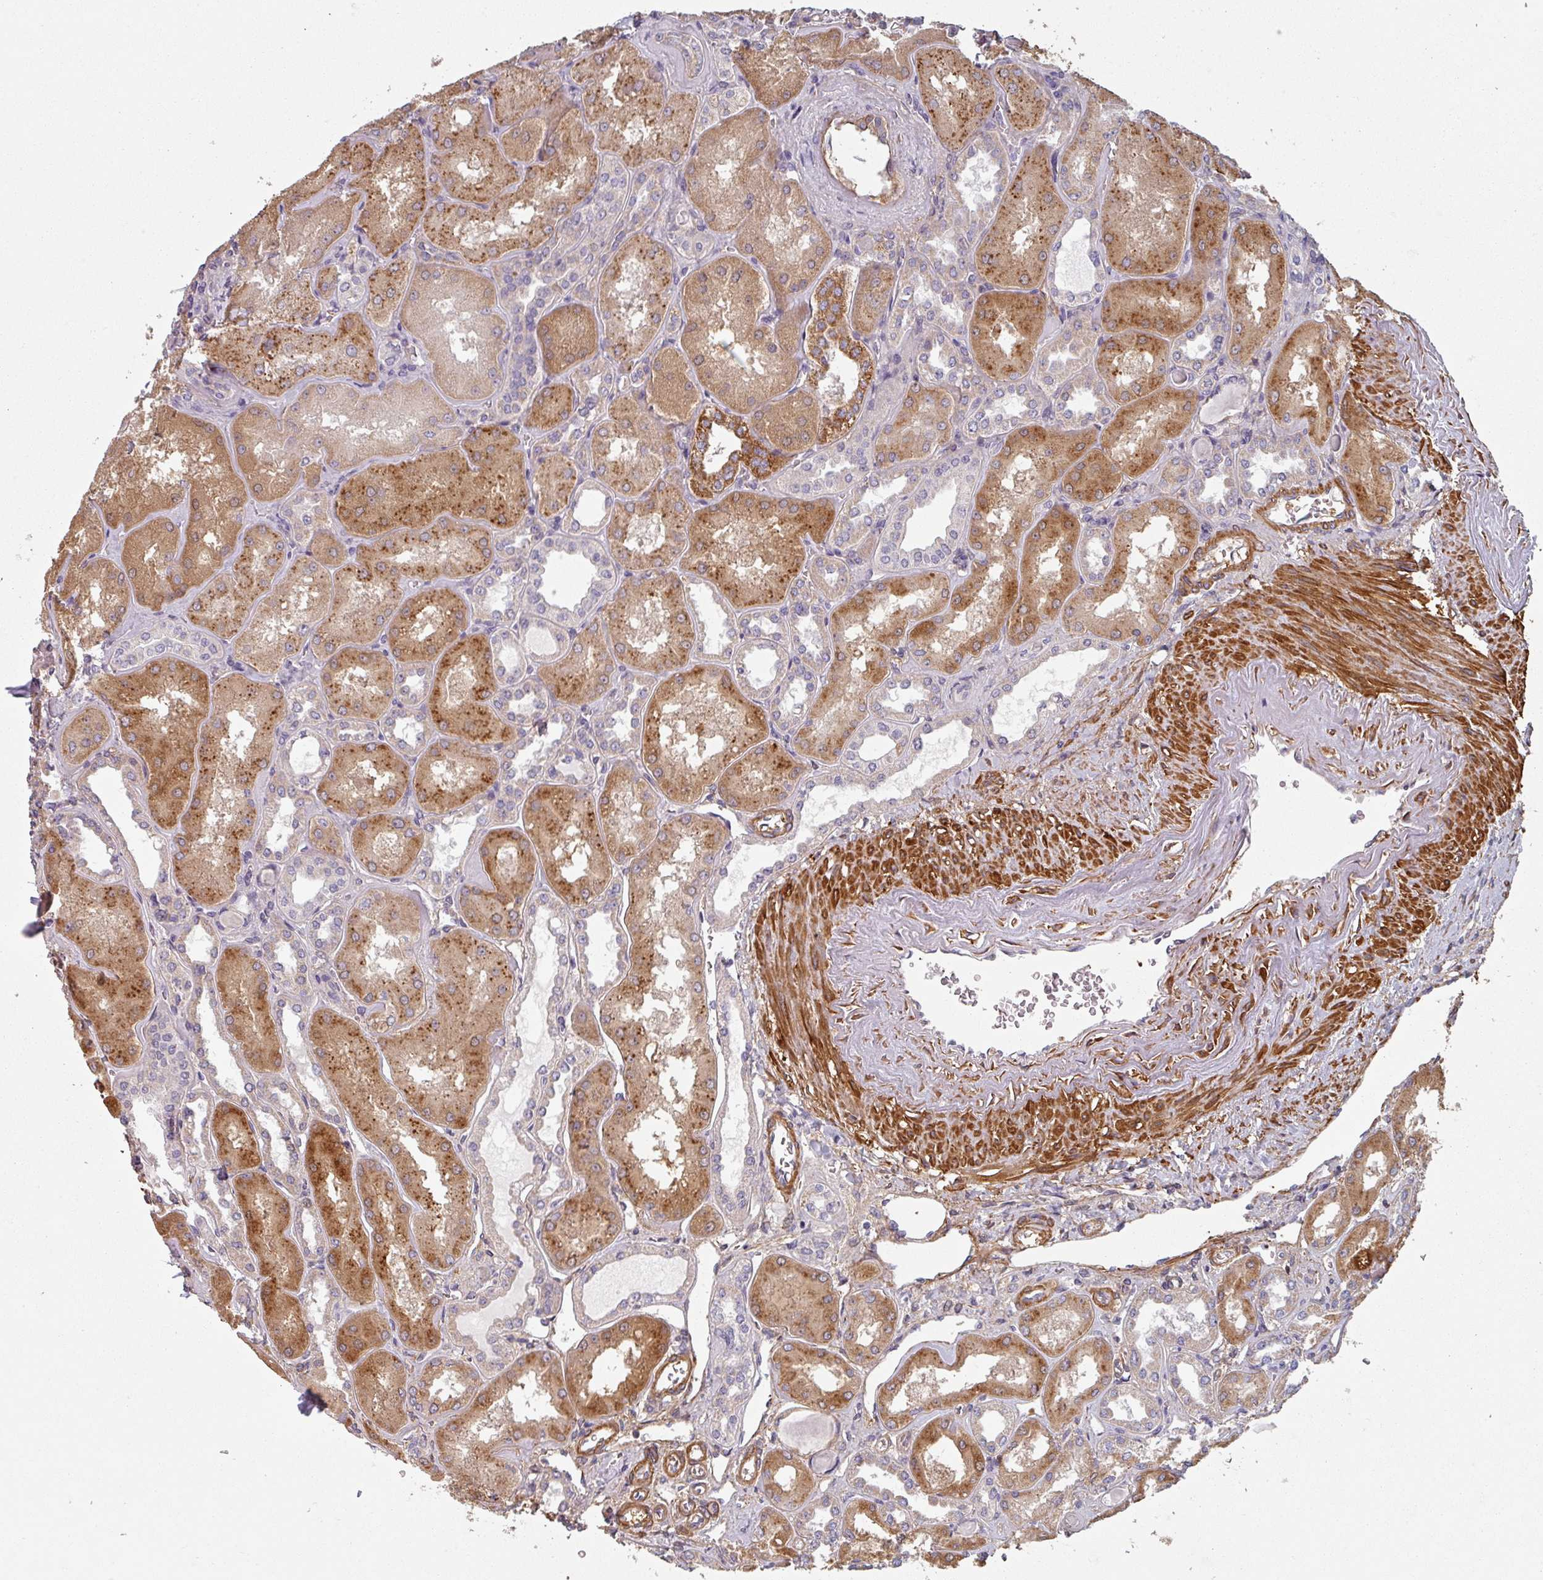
{"staining": {"intensity": "negative", "quantity": "none", "location": "none"}, "tissue": "kidney", "cell_type": "Cells in glomeruli", "image_type": "normal", "snomed": [{"axis": "morphology", "description": "Normal tissue, NOS"}, {"axis": "topography", "description": "Kidney"}], "caption": "Image shows no protein positivity in cells in glomeruli of normal kidney. (Brightfield microscopy of DAB immunohistochemistry (IHC) at high magnification).", "gene": "GSTA1", "patient": {"sex": "male", "age": 61}}